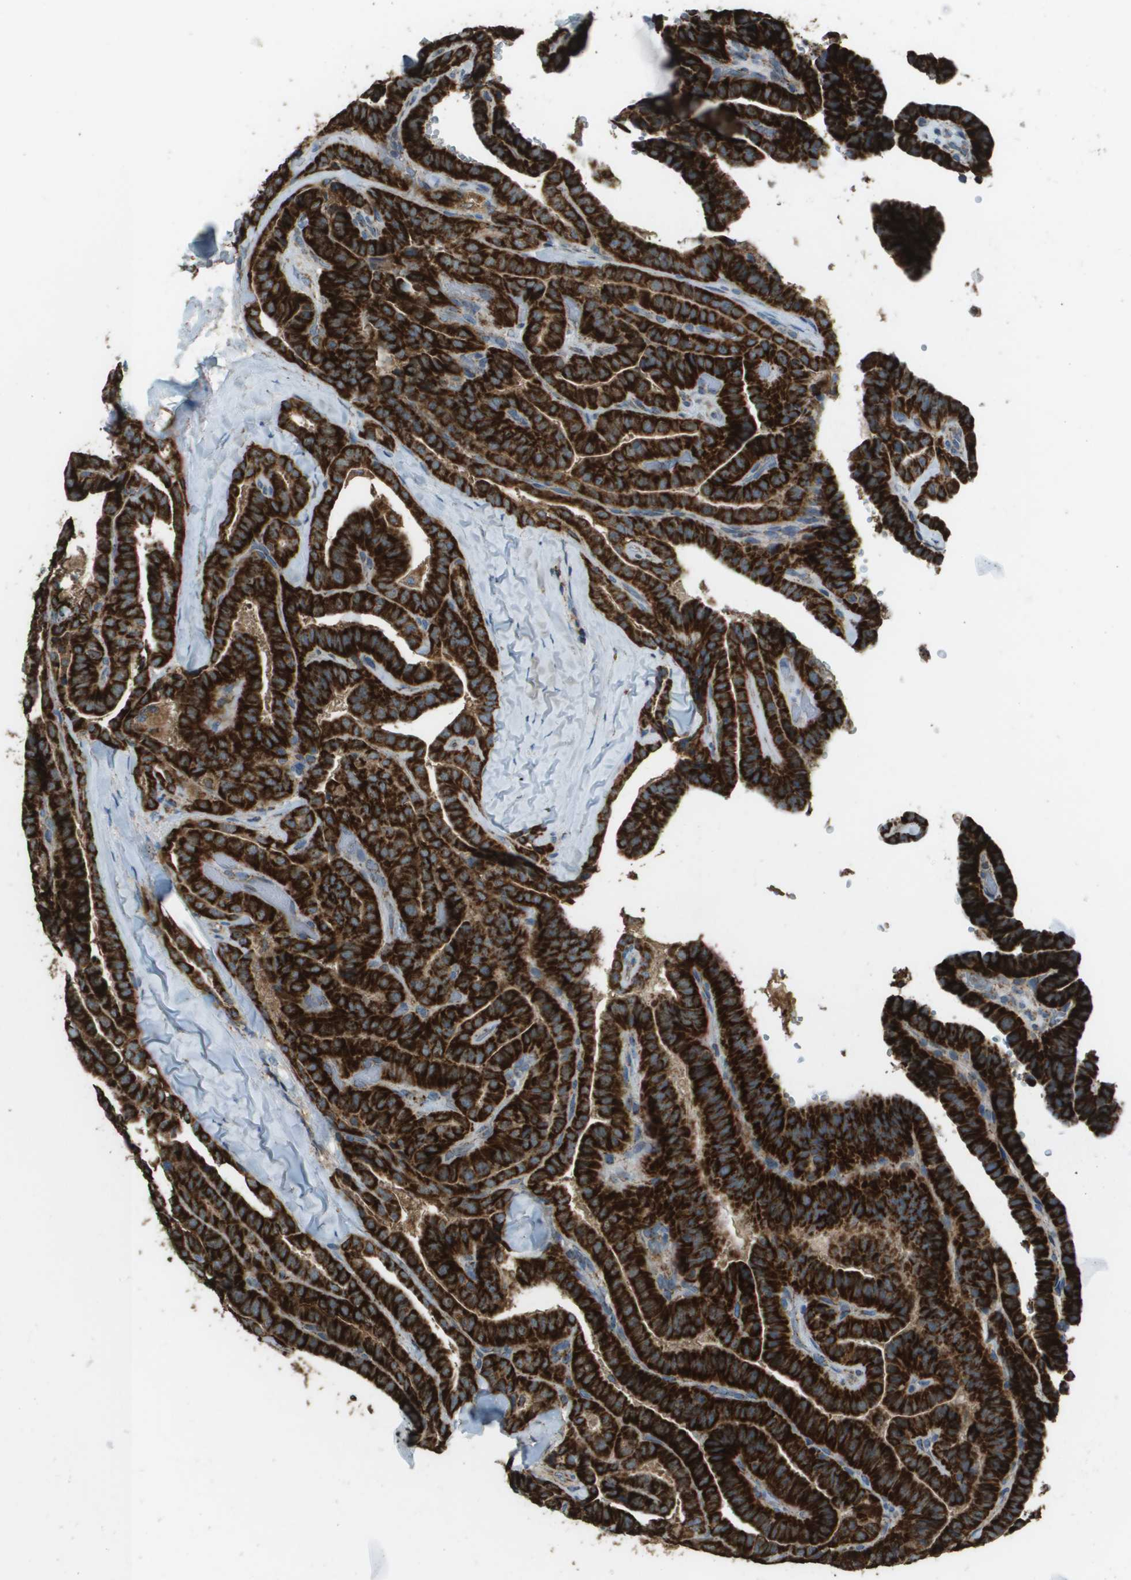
{"staining": {"intensity": "strong", "quantity": ">75%", "location": "cytoplasmic/membranous"}, "tissue": "thyroid cancer", "cell_type": "Tumor cells", "image_type": "cancer", "snomed": [{"axis": "morphology", "description": "Papillary adenocarcinoma, NOS"}, {"axis": "topography", "description": "Thyroid gland"}], "caption": "An image showing strong cytoplasmic/membranous expression in about >75% of tumor cells in thyroid cancer (papillary adenocarcinoma), as visualized by brown immunohistochemical staining.", "gene": "FH", "patient": {"sex": "male", "age": 77}}